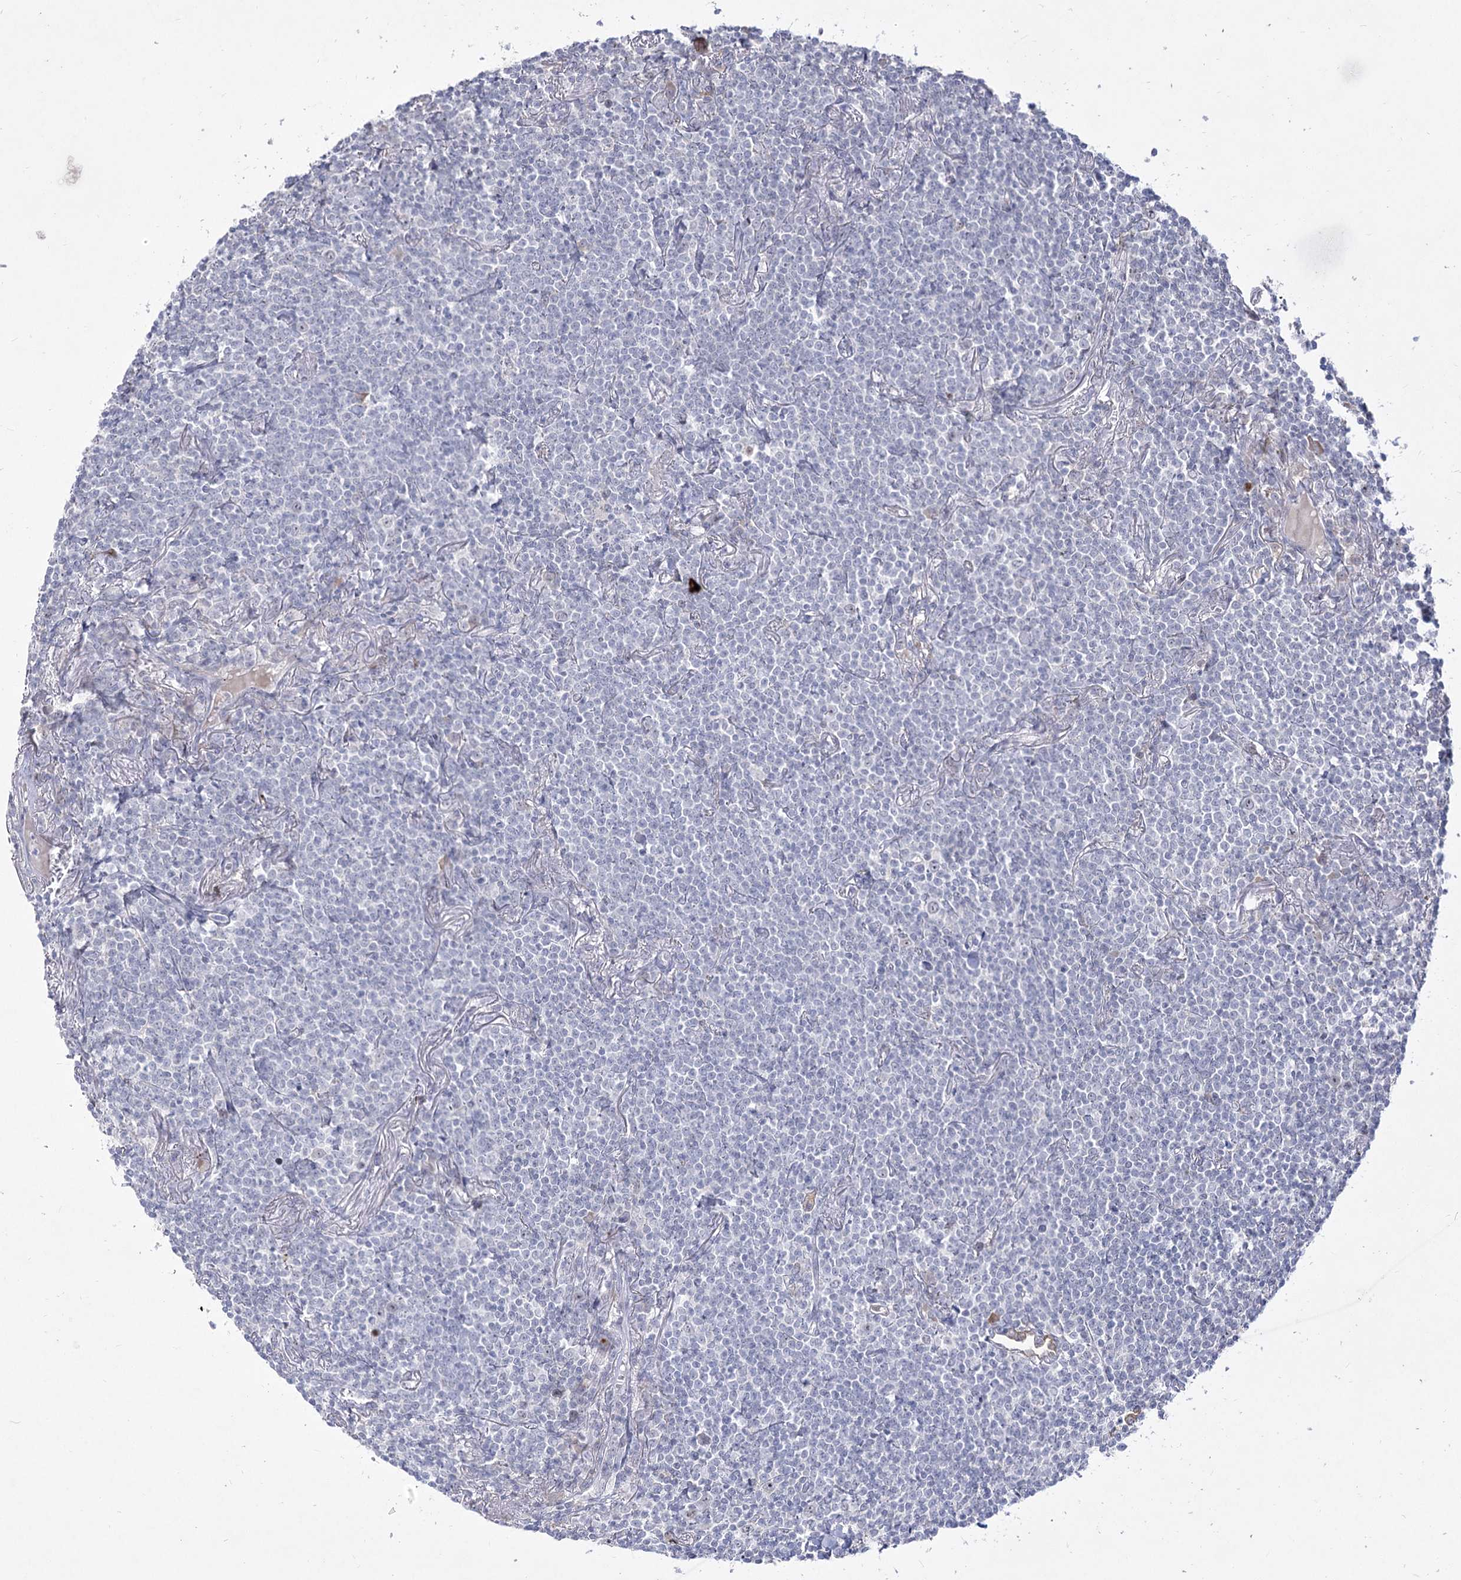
{"staining": {"intensity": "negative", "quantity": "none", "location": "none"}, "tissue": "lymphoma", "cell_type": "Tumor cells", "image_type": "cancer", "snomed": [{"axis": "morphology", "description": "Malignant lymphoma, non-Hodgkin's type, Low grade"}, {"axis": "topography", "description": "Lung"}], "caption": "An IHC photomicrograph of lymphoma is shown. There is no staining in tumor cells of lymphoma. (Immunohistochemistry (ihc), brightfield microscopy, high magnification).", "gene": "DDX50", "patient": {"sex": "female", "age": 71}}